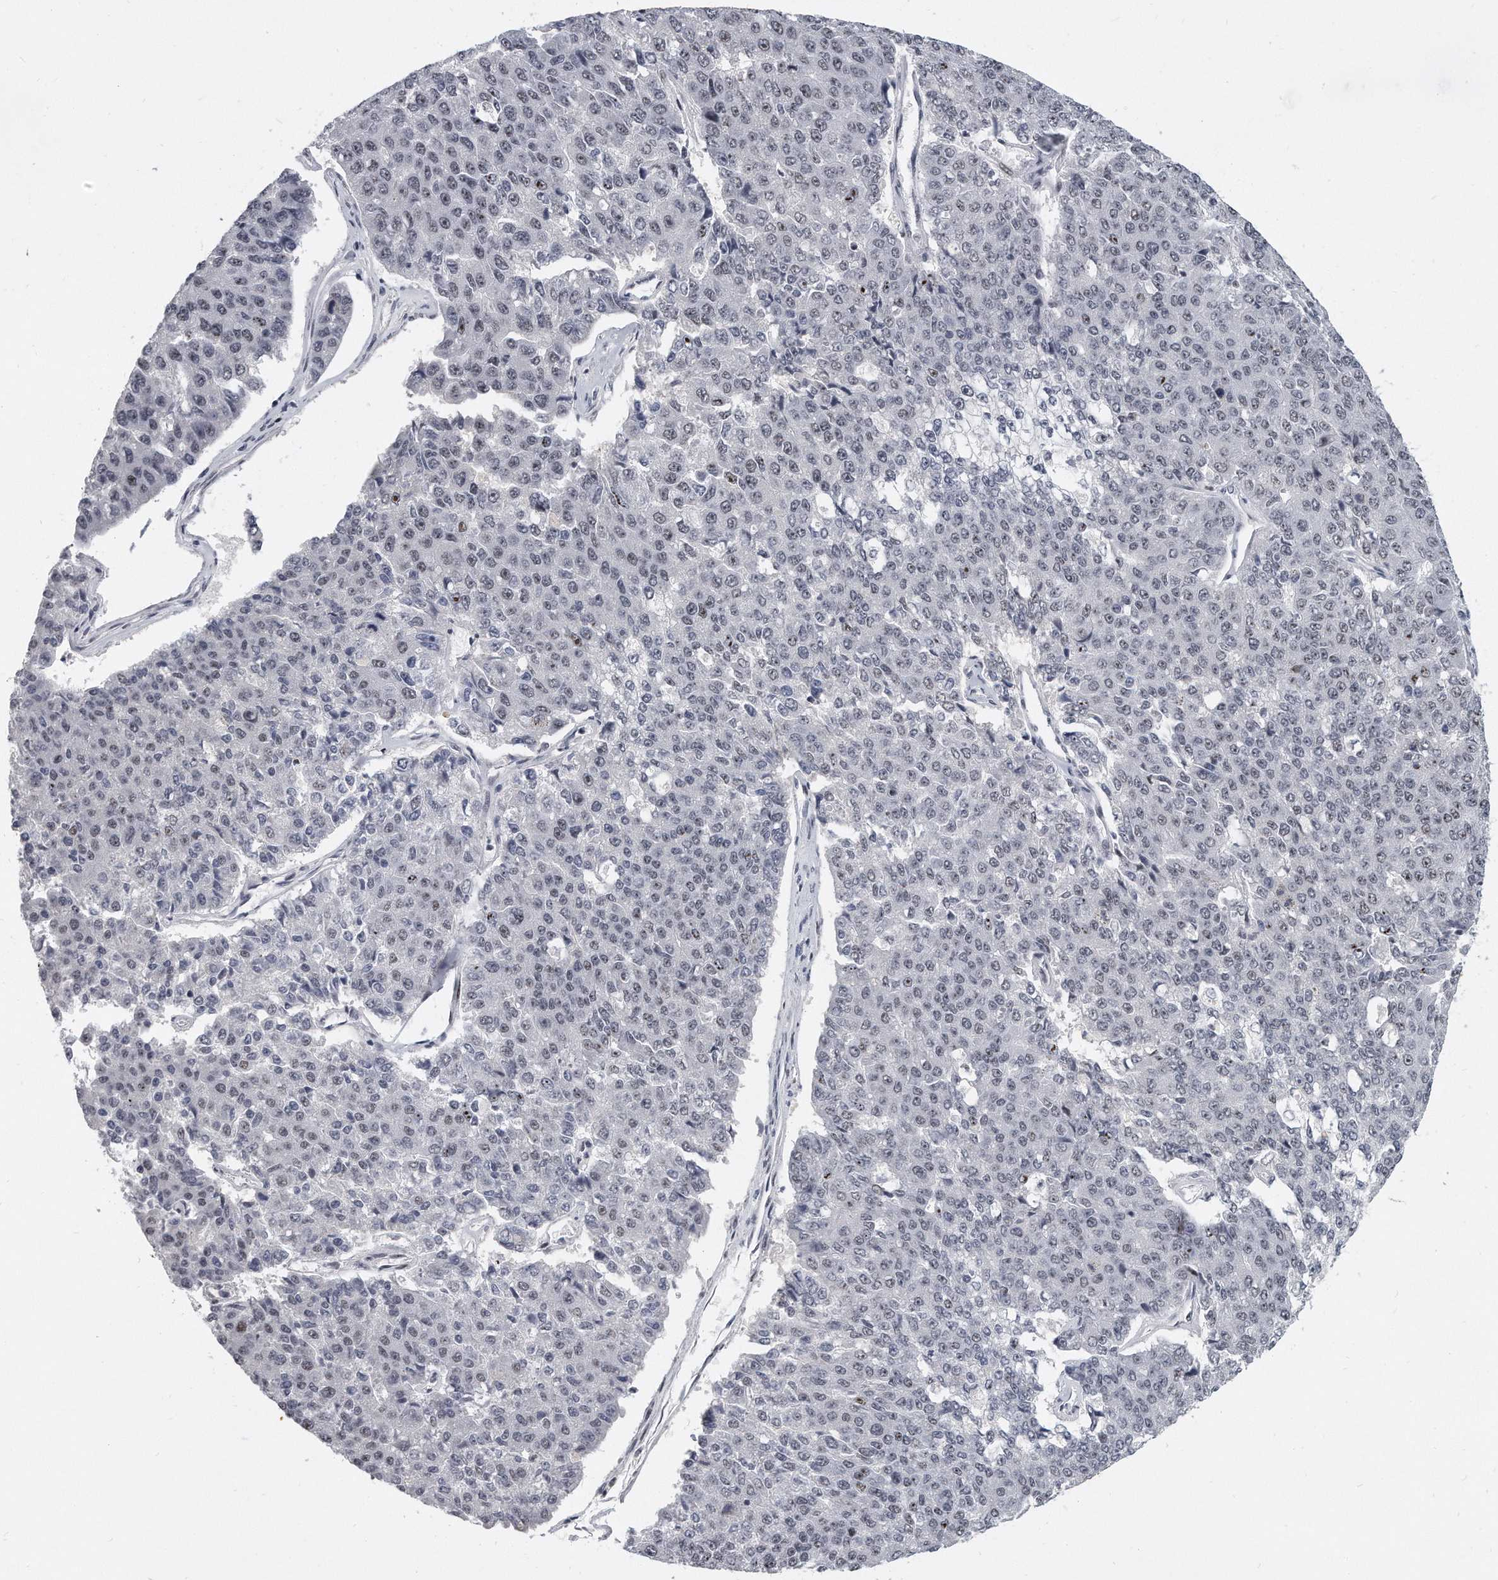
{"staining": {"intensity": "moderate", "quantity": "<25%", "location": "nuclear"}, "tissue": "pancreatic cancer", "cell_type": "Tumor cells", "image_type": "cancer", "snomed": [{"axis": "morphology", "description": "Adenocarcinoma, NOS"}, {"axis": "topography", "description": "Pancreas"}], "caption": "The histopathology image demonstrates staining of pancreatic cancer (adenocarcinoma), revealing moderate nuclear protein staining (brown color) within tumor cells.", "gene": "TFCP2L1", "patient": {"sex": "male", "age": 50}}